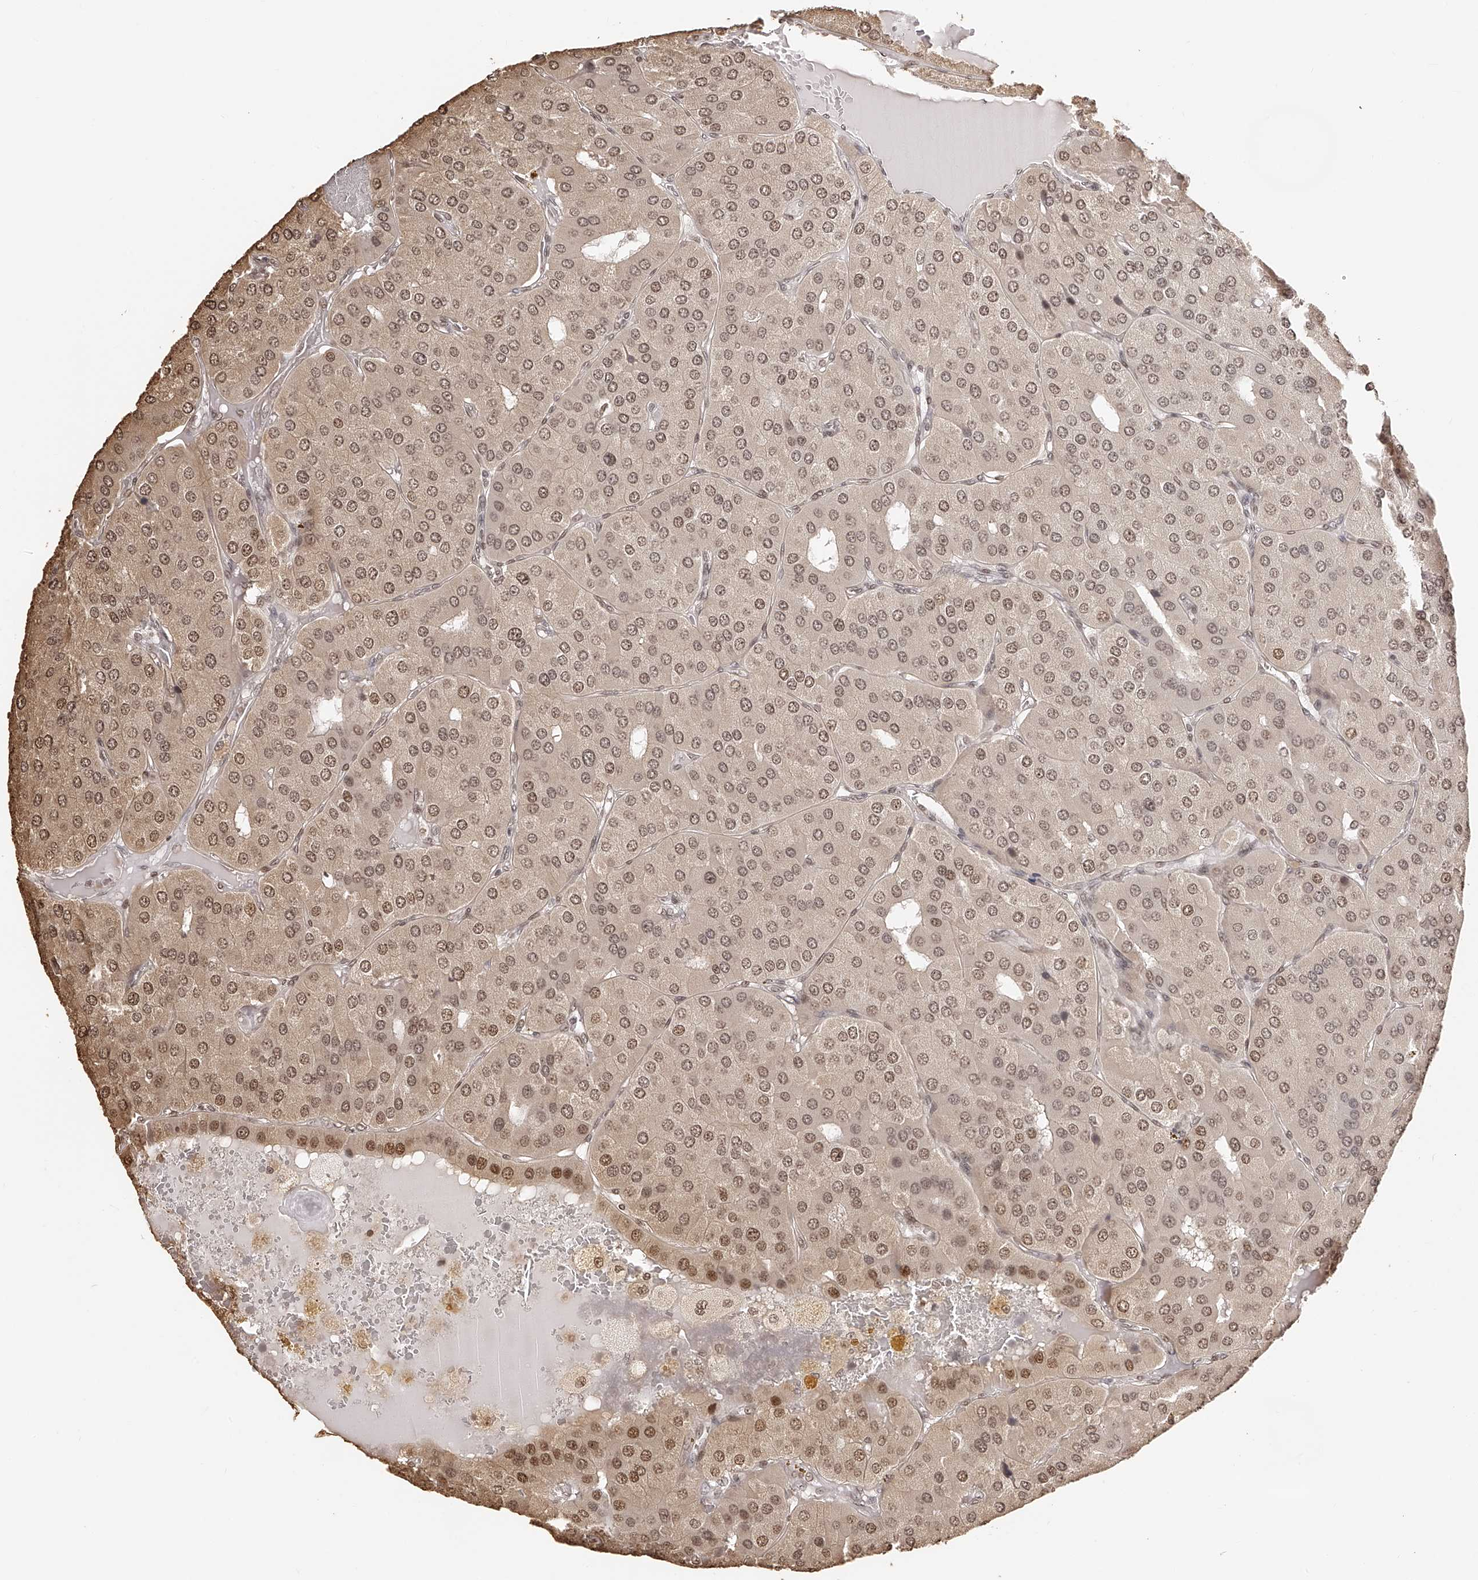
{"staining": {"intensity": "moderate", "quantity": ">75%", "location": "nuclear"}, "tissue": "parathyroid gland", "cell_type": "Glandular cells", "image_type": "normal", "snomed": [{"axis": "morphology", "description": "Normal tissue, NOS"}, {"axis": "morphology", "description": "Adenoma, NOS"}, {"axis": "topography", "description": "Parathyroid gland"}], "caption": "DAB (3,3'-diaminobenzidine) immunohistochemical staining of normal parathyroid gland shows moderate nuclear protein staining in approximately >75% of glandular cells.", "gene": "ZNF503", "patient": {"sex": "female", "age": 86}}